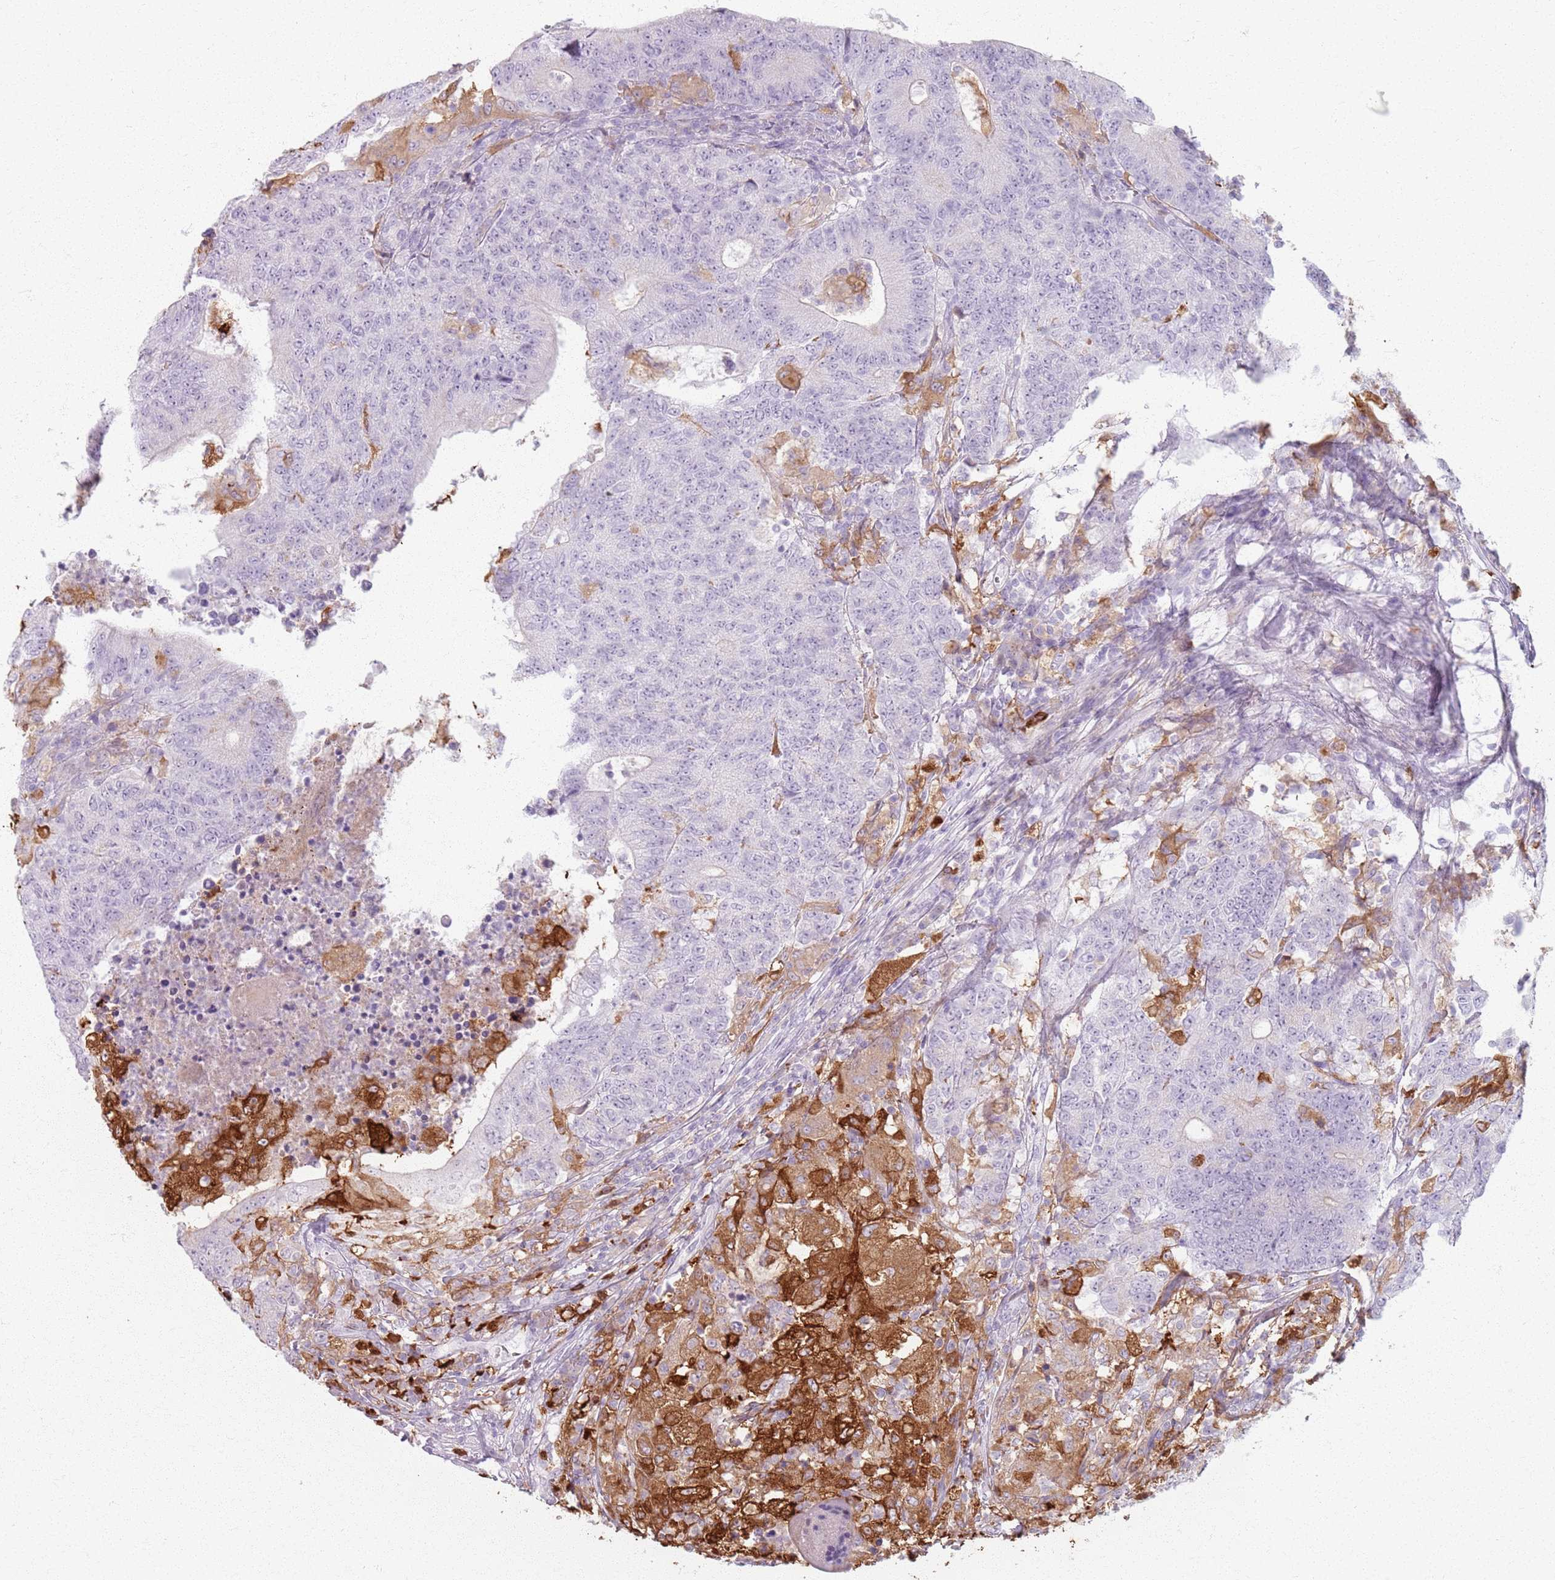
{"staining": {"intensity": "negative", "quantity": "none", "location": "none"}, "tissue": "colorectal cancer", "cell_type": "Tumor cells", "image_type": "cancer", "snomed": [{"axis": "morphology", "description": "Adenocarcinoma, NOS"}, {"axis": "topography", "description": "Colon"}], "caption": "Immunohistochemistry of human colorectal cancer (adenocarcinoma) reveals no positivity in tumor cells.", "gene": "GDPGP1", "patient": {"sex": "female", "age": 75}}